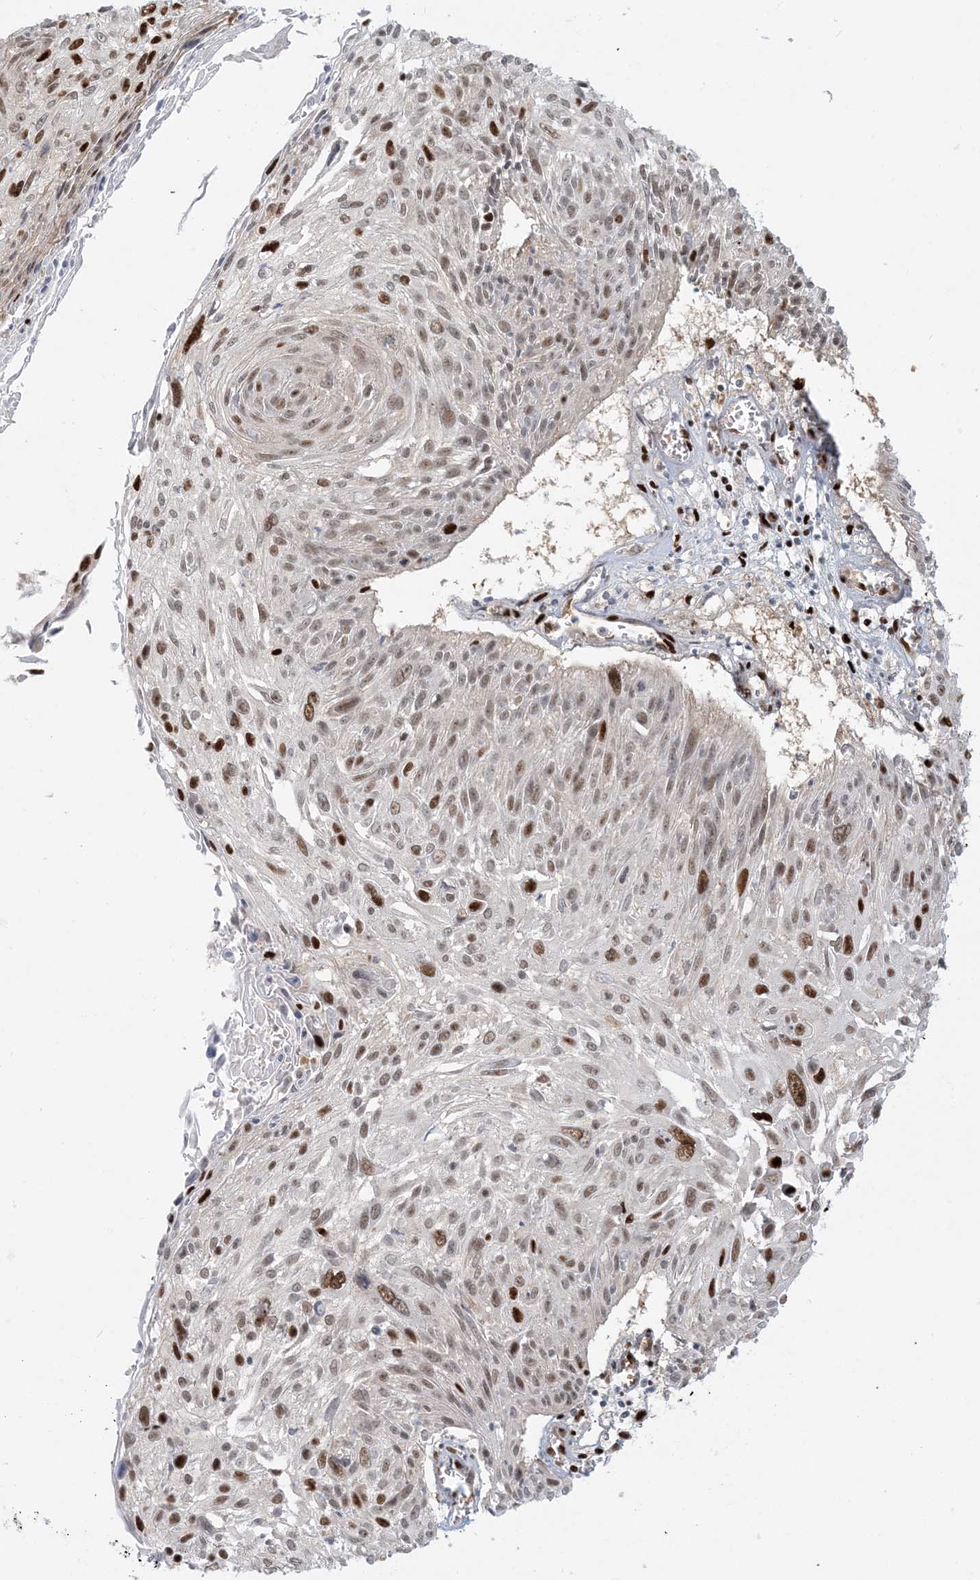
{"staining": {"intensity": "strong", "quantity": "<25%", "location": "nuclear"}, "tissue": "cervical cancer", "cell_type": "Tumor cells", "image_type": "cancer", "snomed": [{"axis": "morphology", "description": "Squamous cell carcinoma, NOS"}, {"axis": "topography", "description": "Cervix"}], "caption": "Tumor cells show medium levels of strong nuclear staining in about <25% of cells in human squamous cell carcinoma (cervical). (DAB IHC with brightfield microscopy, high magnification).", "gene": "CKS2", "patient": {"sex": "female", "age": 51}}